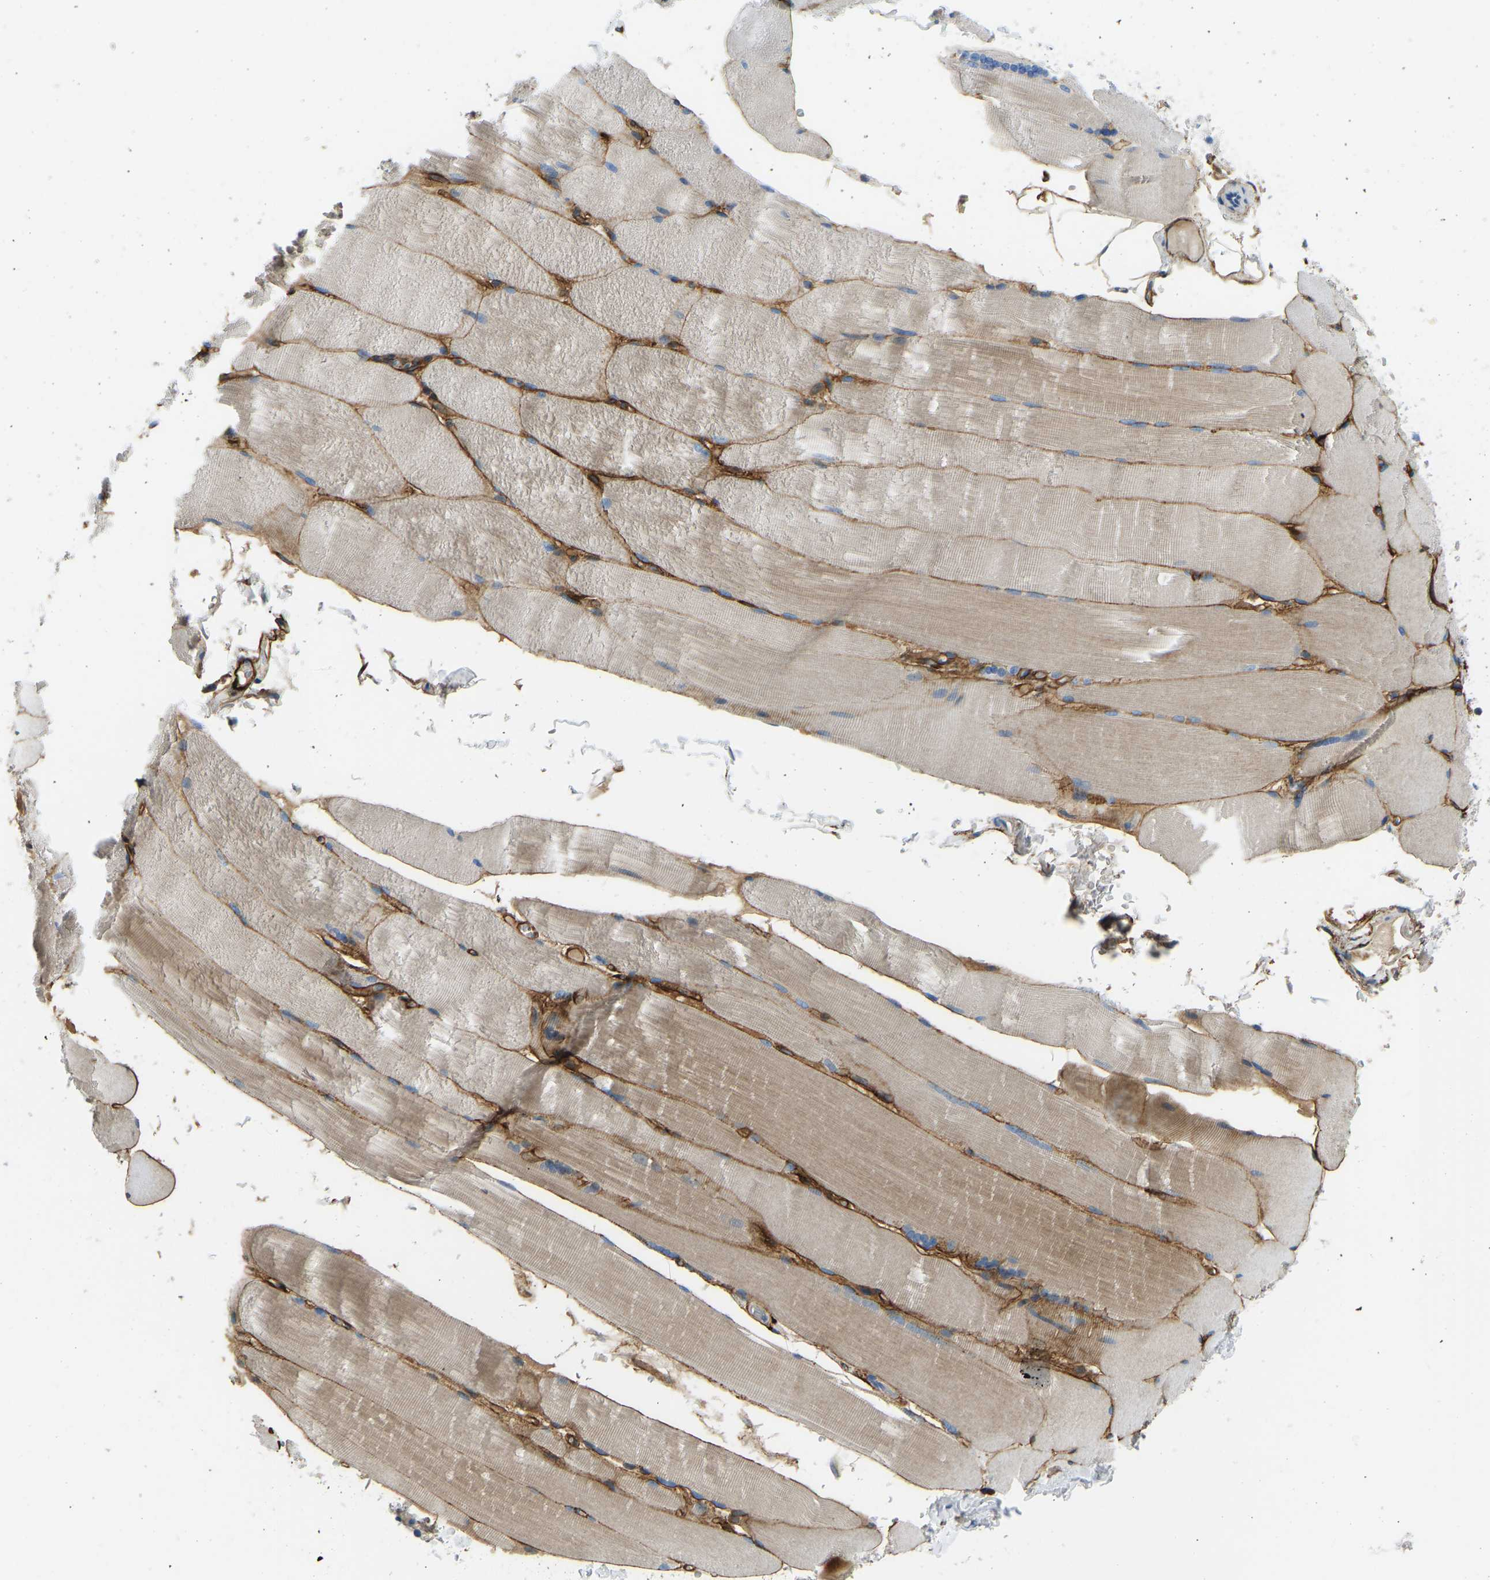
{"staining": {"intensity": "moderate", "quantity": "25%-75%", "location": "cytoplasmic/membranous"}, "tissue": "skeletal muscle", "cell_type": "Myocytes", "image_type": "normal", "snomed": [{"axis": "morphology", "description": "Normal tissue, NOS"}, {"axis": "topography", "description": "Skin"}, {"axis": "topography", "description": "Skeletal muscle"}], "caption": "This is a micrograph of immunohistochemistry staining of normal skeletal muscle, which shows moderate positivity in the cytoplasmic/membranous of myocytes.", "gene": "COL15A1", "patient": {"sex": "male", "age": 83}}